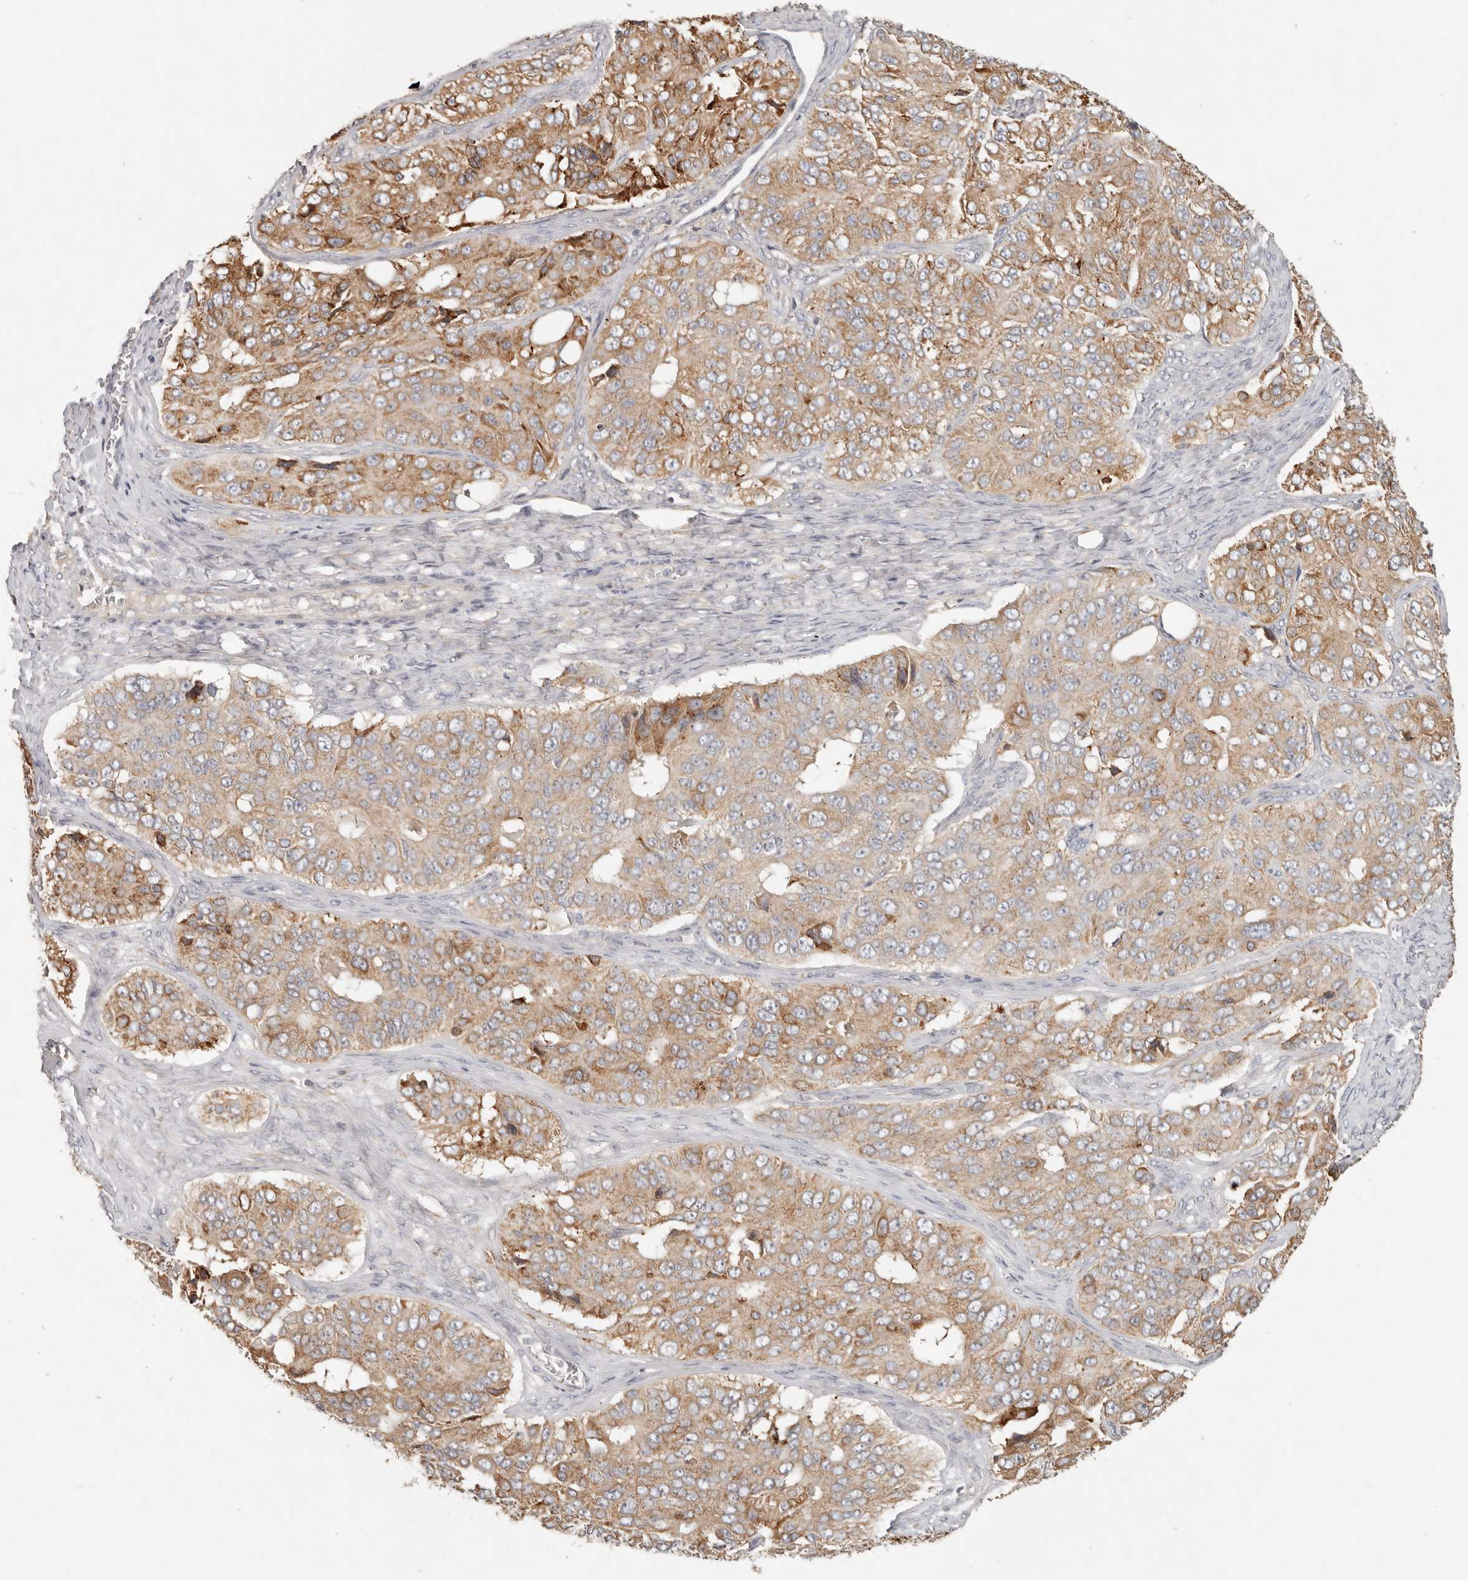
{"staining": {"intensity": "moderate", "quantity": ">75%", "location": "cytoplasmic/membranous"}, "tissue": "ovarian cancer", "cell_type": "Tumor cells", "image_type": "cancer", "snomed": [{"axis": "morphology", "description": "Carcinoma, endometroid"}, {"axis": "topography", "description": "Ovary"}], "caption": "Endometroid carcinoma (ovarian) tissue exhibits moderate cytoplasmic/membranous expression in approximately >75% of tumor cells", "gene": "ARHGEF10L", "patient": {"sex": "female", "age": 51}}